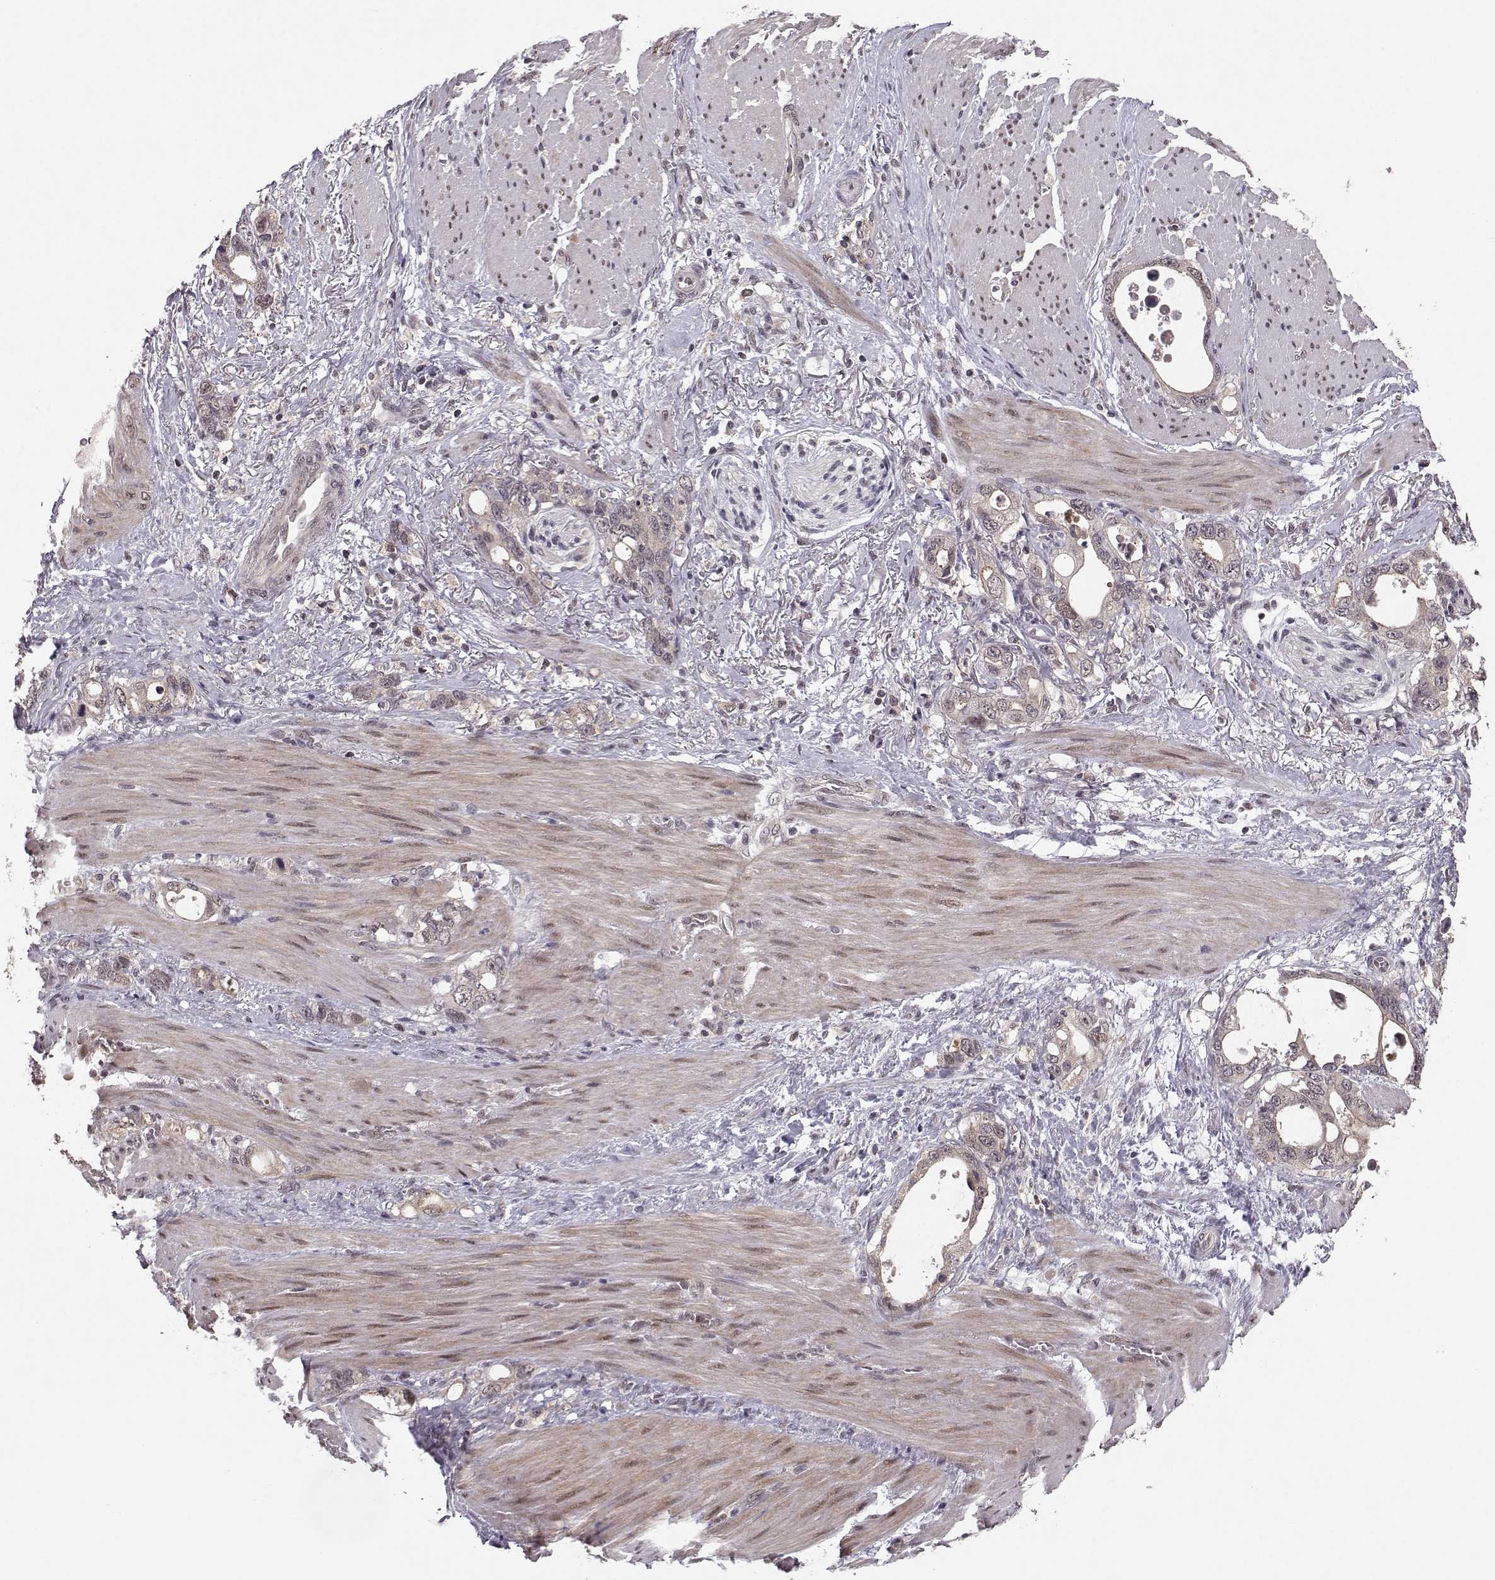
{"staining": {"intensity": "weak", "quantity": "25%-75%", "location": "cytoplasmic/membranous"}, "tissue": "stomach cancer", "cell_type": "Tumor cells", "image_type": "cancer", "snomed": [{"axis": "morphology", "description": "Adenocarcinoma, NOS"}, {"axis": "topography", "description": "Stomach, upper"}], "caption": "Stomach cancer (adenocarcinoma) was stained to show a protein in brown. There is low levels of weak cytoplasmic/membranous expression in approximately 25%-75% of tumor cells.", "gene": "PLEKHG3", "patient": {"sex": "male", "age": 74}}